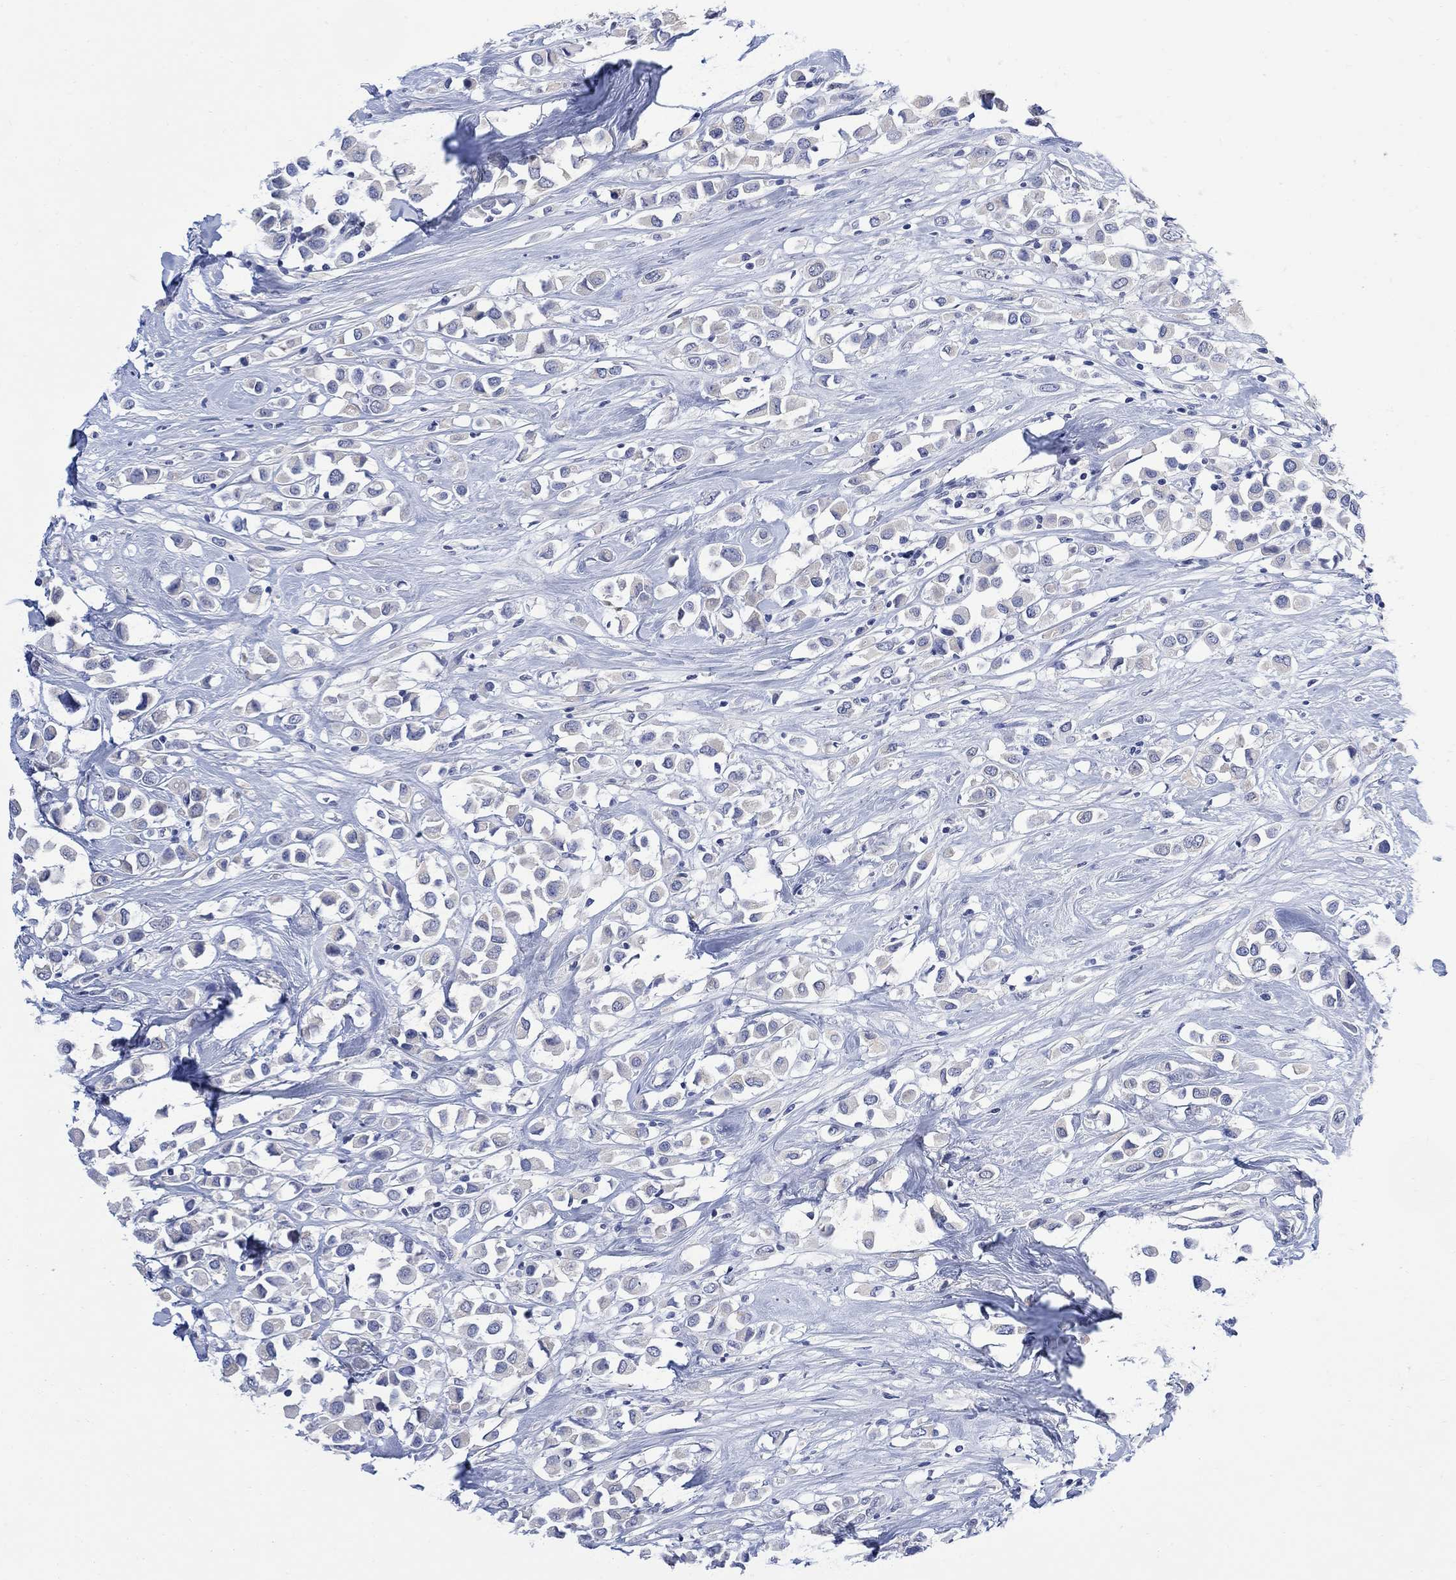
{"staining": {"intensity": "negative", "quantity": "none", "location": "none"}, "tissue": "breast cancer", "cell_type": "Tumor cells", "image_type": "cancer", "snomed": [{"axis": "morphology", "description": "Duct carcinoma"}, {"axis": "topography", "description": "Breast"}], "caption": "DAB immunohistochemical staining of breast intraductal carcinoma exhibits no significant staining in tumor cells.", "gene": "FBP2", "patient": {"sex": "female", "age": 61}}